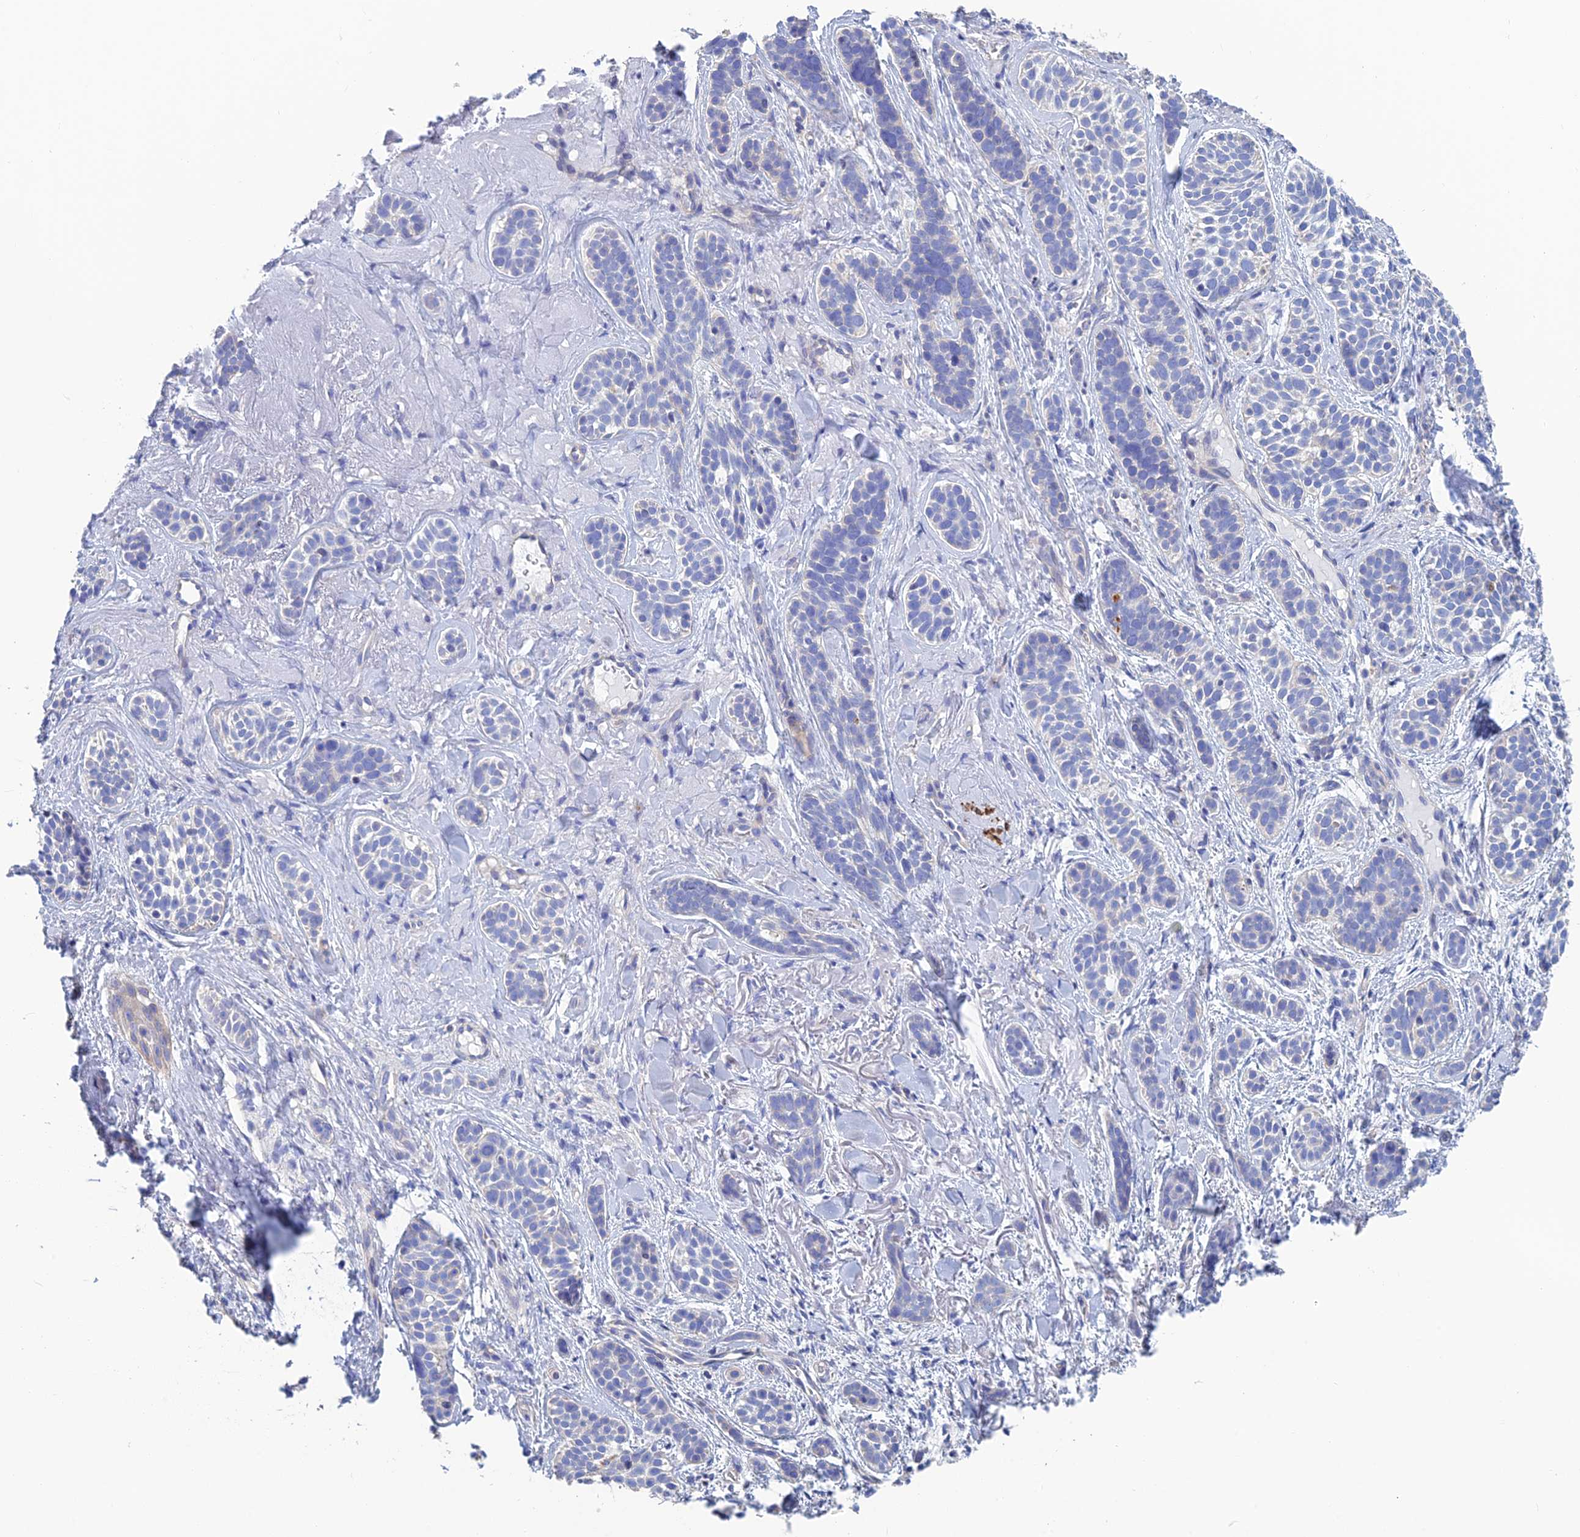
{"staining": {"intensity": "negative", "quantity": "none", "location": "none"}, "tissue": "skin cancer", "cell_type": "Tumor cells", "image_type": "cancer", "snomed": [{"axis": "morphology", "description": "Basal cell carcinoma"}, {"axis": "topography", "description": "Skin"}], "caption": "This is an immunohistochemistry image of basal cell carcinoma (skin). There is no staining in tumor cells.", "gene": "PCDHA8", "patient": {"sex": "male", "age": 71}}